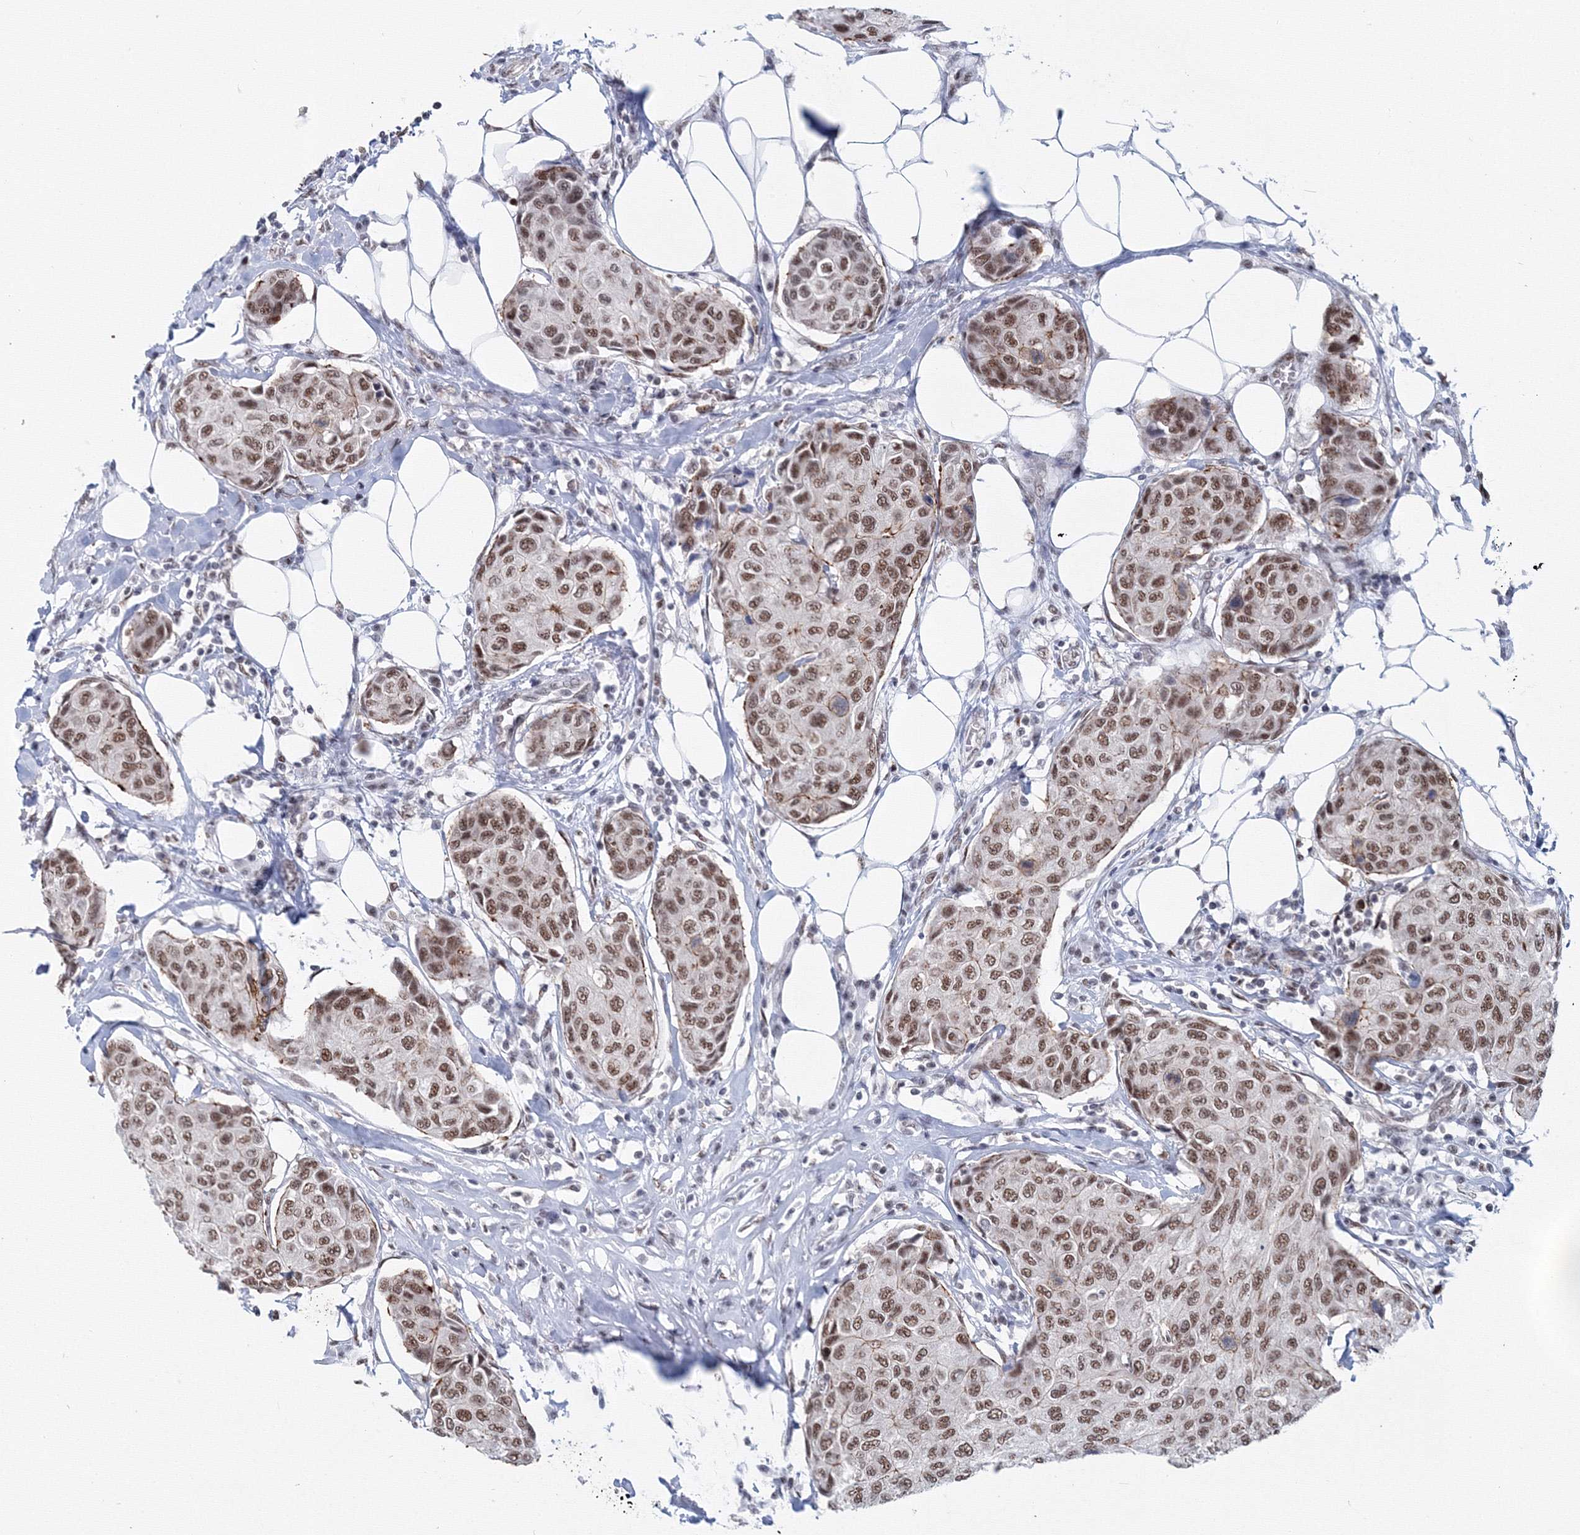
{"staining": {"intensity": "moderate", "quantity": ">75%", "location": "nuclear"}, "tissue": "breast cancer", "cell_type": "Tumor cells", "image_type": "cancer", "snomed": [{"axis": "morphology", "description": "Duct carcinoma"}, {"axis": "topography", "description": "Breast"}], "caption": "Immunohistochemistry (IHC) of breast cancer shows medium levels of moderate nuclear expression in about >75% of tumor cells.", "gene": "SF3B6", "patient": {"sex": "female", "age": 80}}